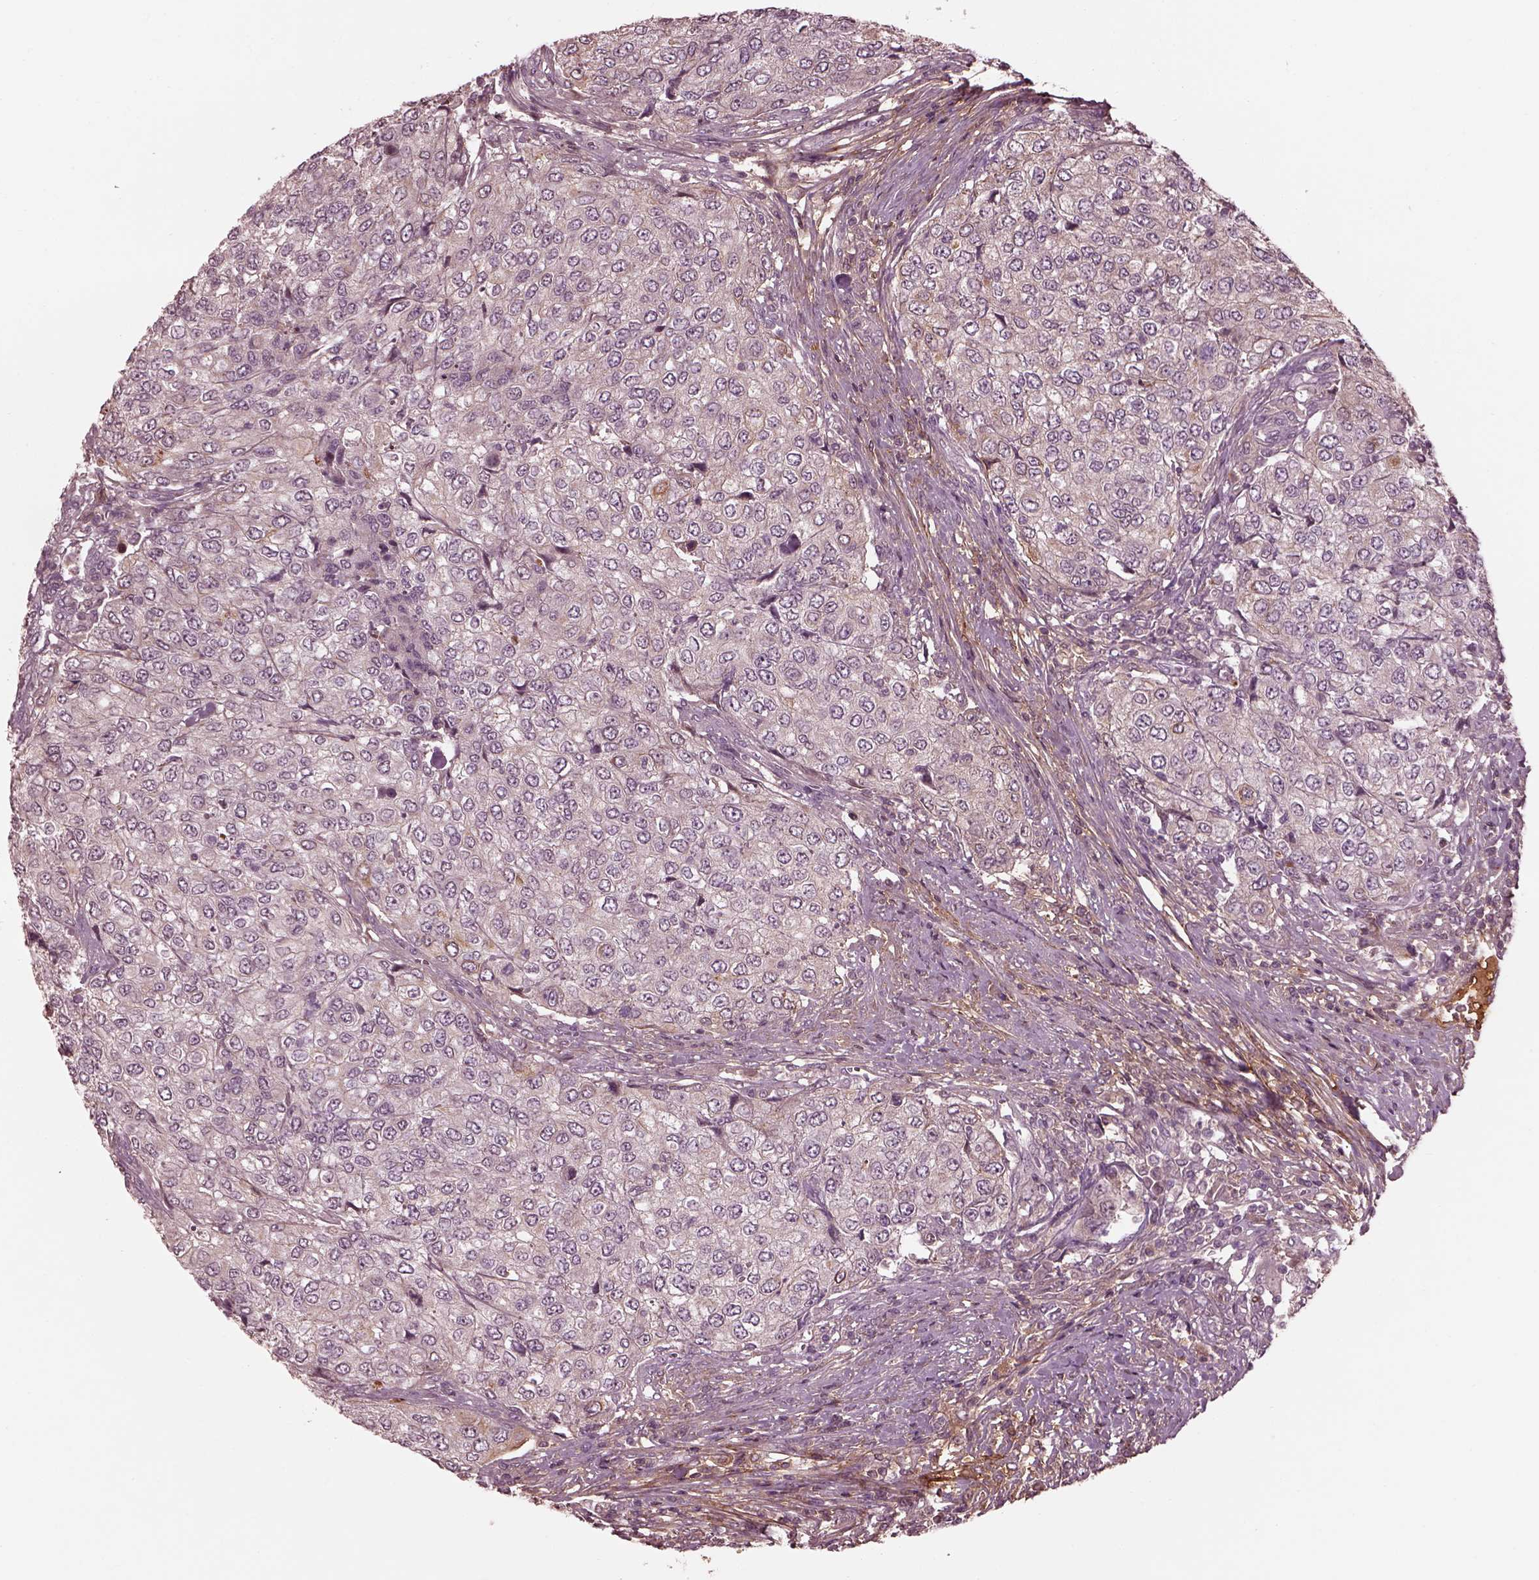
{"staining": {"intensity": "negative", "quantity": "none", "location": "none"}, "tissue": "urothelial cancer", "cell_type": "Tumor cells", "image_type": "cancer", "snomed": [{"axis": "morphology", "description": "Urothelial carcinoma, High grade"}, {"axis": "topography", "description": "Urinary bladder"}], "caption": "DAB (3,3'-diaminobenzidine) immunohistochemical staining of urothelial carcinoma (high-grade) demonstrates no significant staining in tumor cells.", "gene": "EFEMP1", "patient": {"sex": "female", "age": 78}}